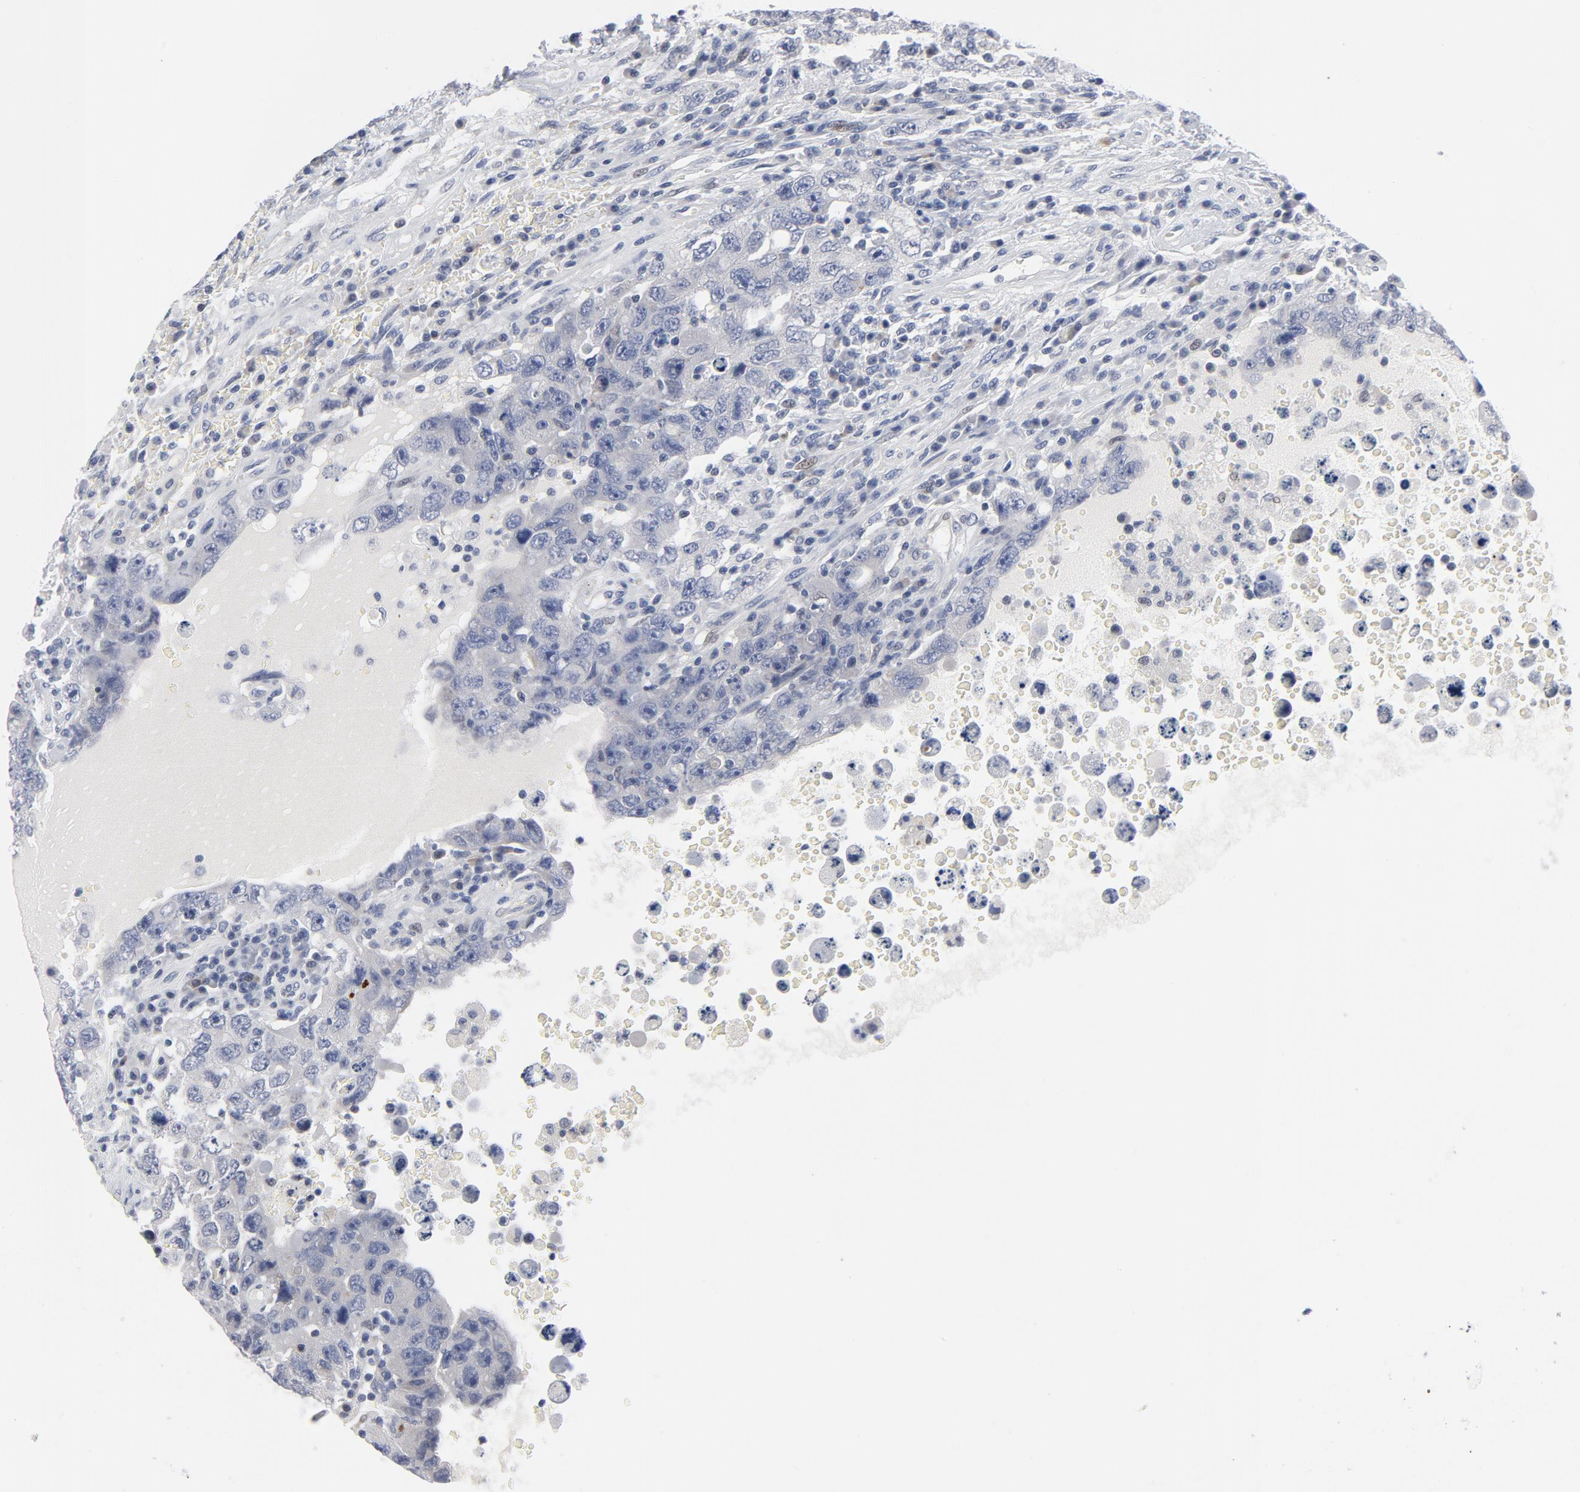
{"staining": {"intensity": "negative", "quantity": "none", "location": "none"}, "tissue": "testis cancer", "cell_type": "Tumor cells", "image_type": "cancer", "snomed": [{"axis": "morphology", "description": "Carcinoma, Embryonal, NOS"}, {"axis": "topography", "description": "Testis"}], "caption": "This is an immunohistochemistry (IHC) photomicrograph of human testis cancer. There is no positivity in tumor cells.", "gene": "KCNK13", "patient": {"sex": "male", "age": 26}}